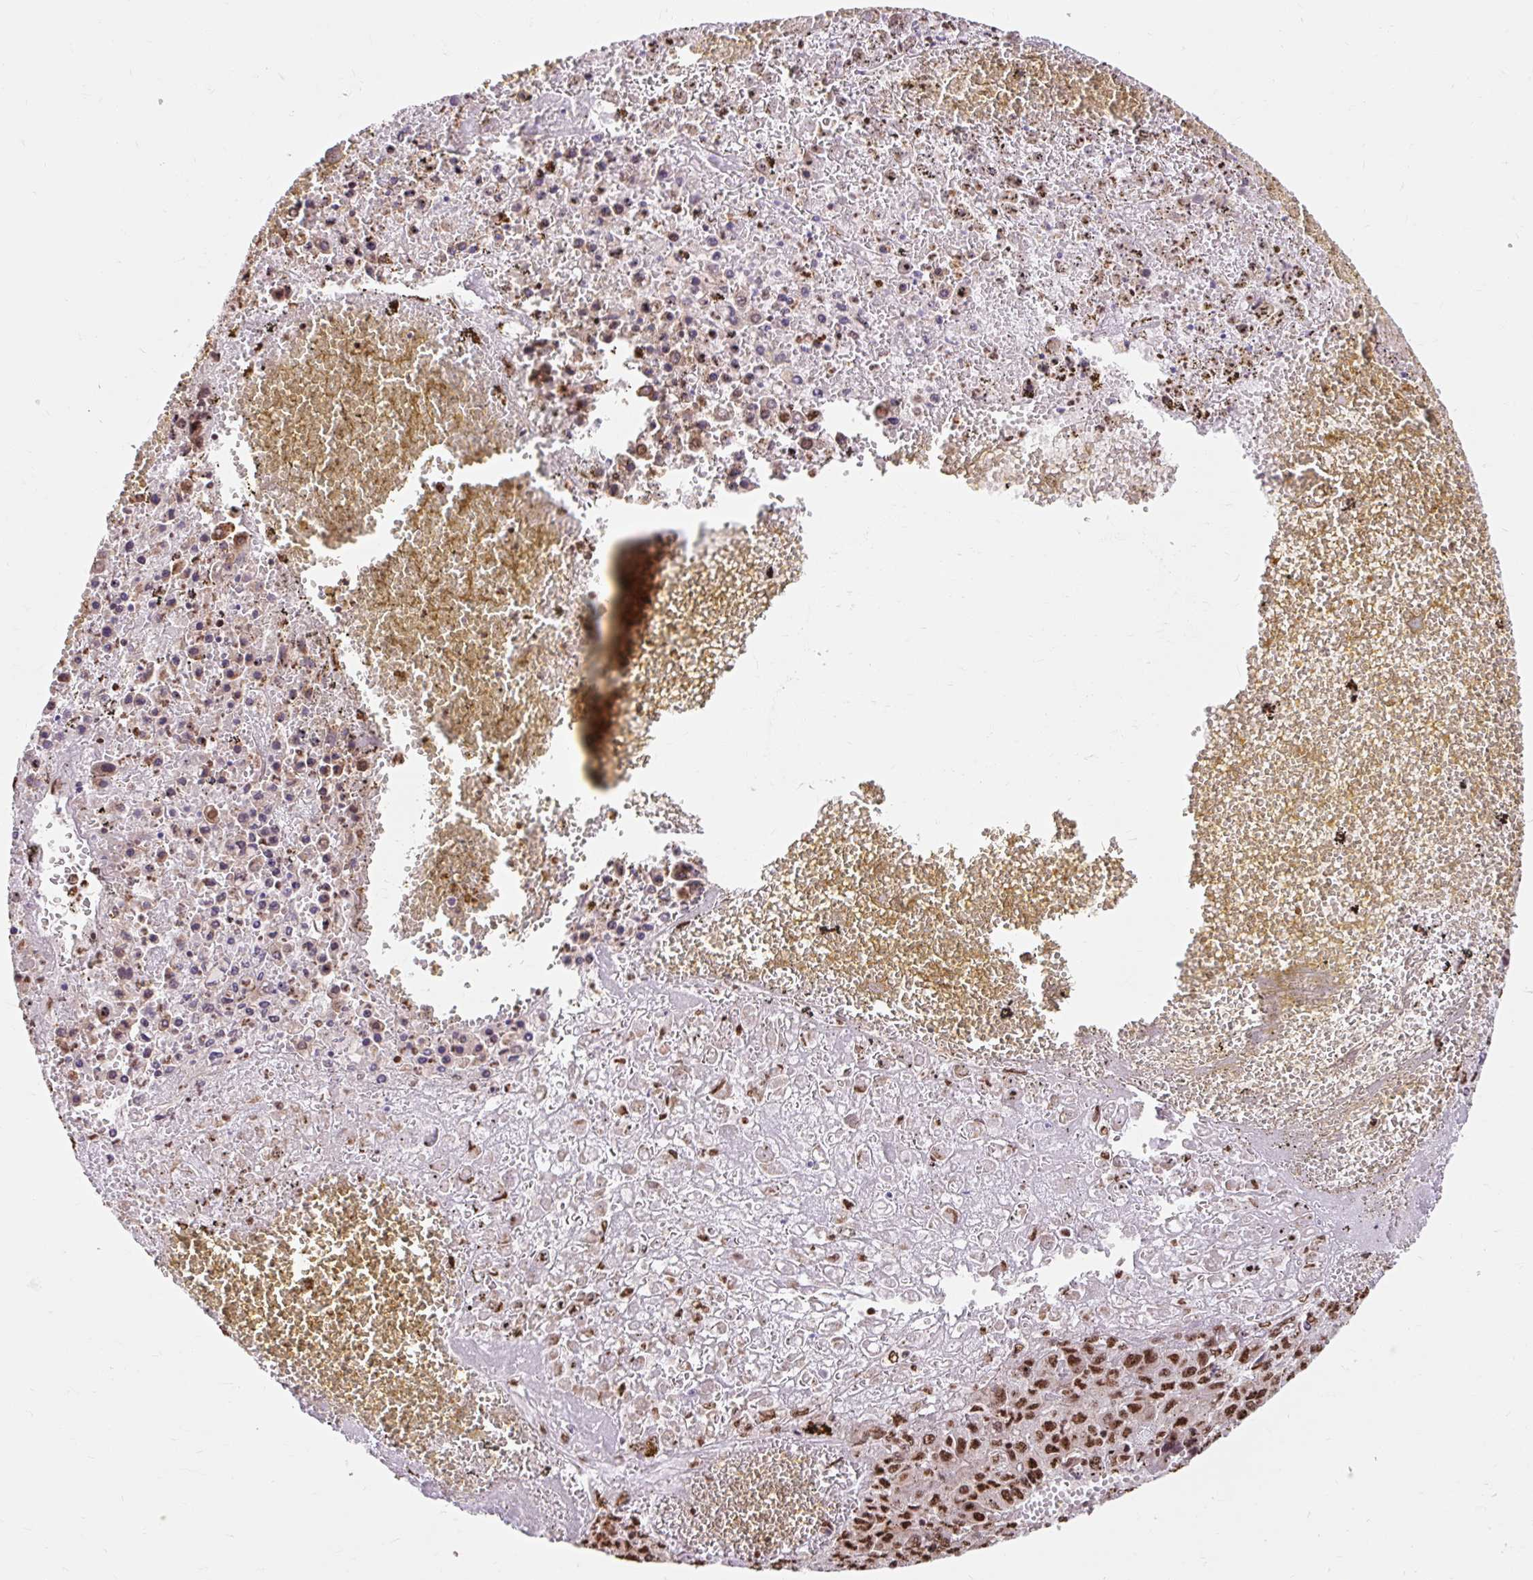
{"staining": {"intensity": "strong", "quantity": ">75%", "location": "nuclear"}, "tissue": "liver cancer", "cell_type": "Tumor cells", "image_type": "cancer", "snomed": [{"axis": "morphology", "description": "Carcinoma, Hepatocellular, NOS"}, {"axis": "topography", "description": "Liver"}], "caption": "Approximately >75% of tumor cells in human hepatocellular carcinoma (liver) exhibit strong nuclear protein staining as visualized by brown immunohistochemical staining.", "gene": "BICRA", "patient": {"sex": "female", "age": 53}}